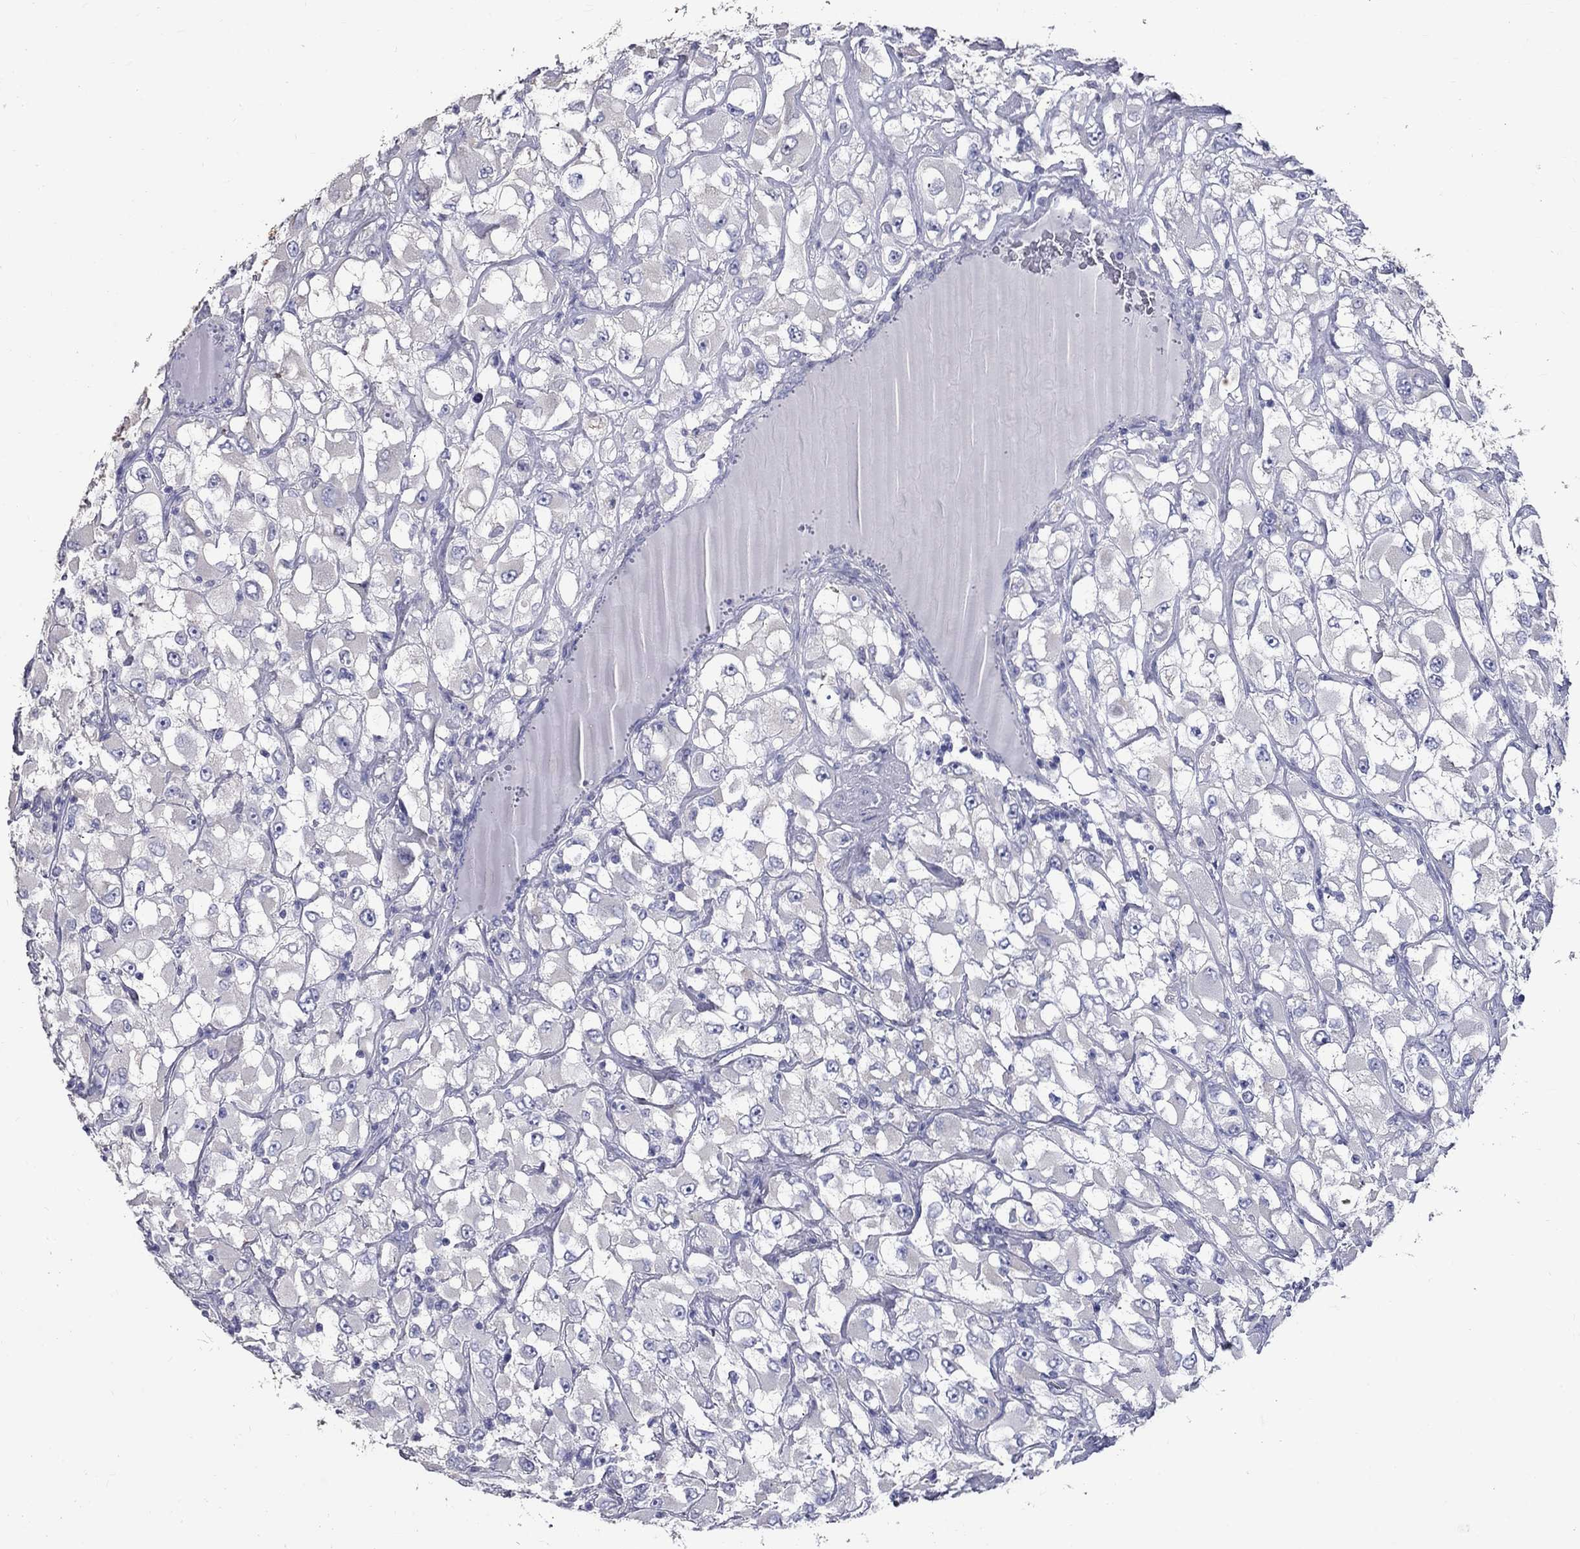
{"staining": {"intensity": "negative", "quantity": "none", "location": "none"}, "tissue": "renal cancer", "cell_type": "Tumor cells", "image_type": "cancer", "snomed": [{"axis": "morphology", "description": "Adenocarcinoma, NOS"}, {"axis": "topography", "description": "Kidney"}], "caption": "Tumor cells show no significant staining in renal cancer.", "gene": "ANXA10", "patient": {"sex": "female", "age": 52}}